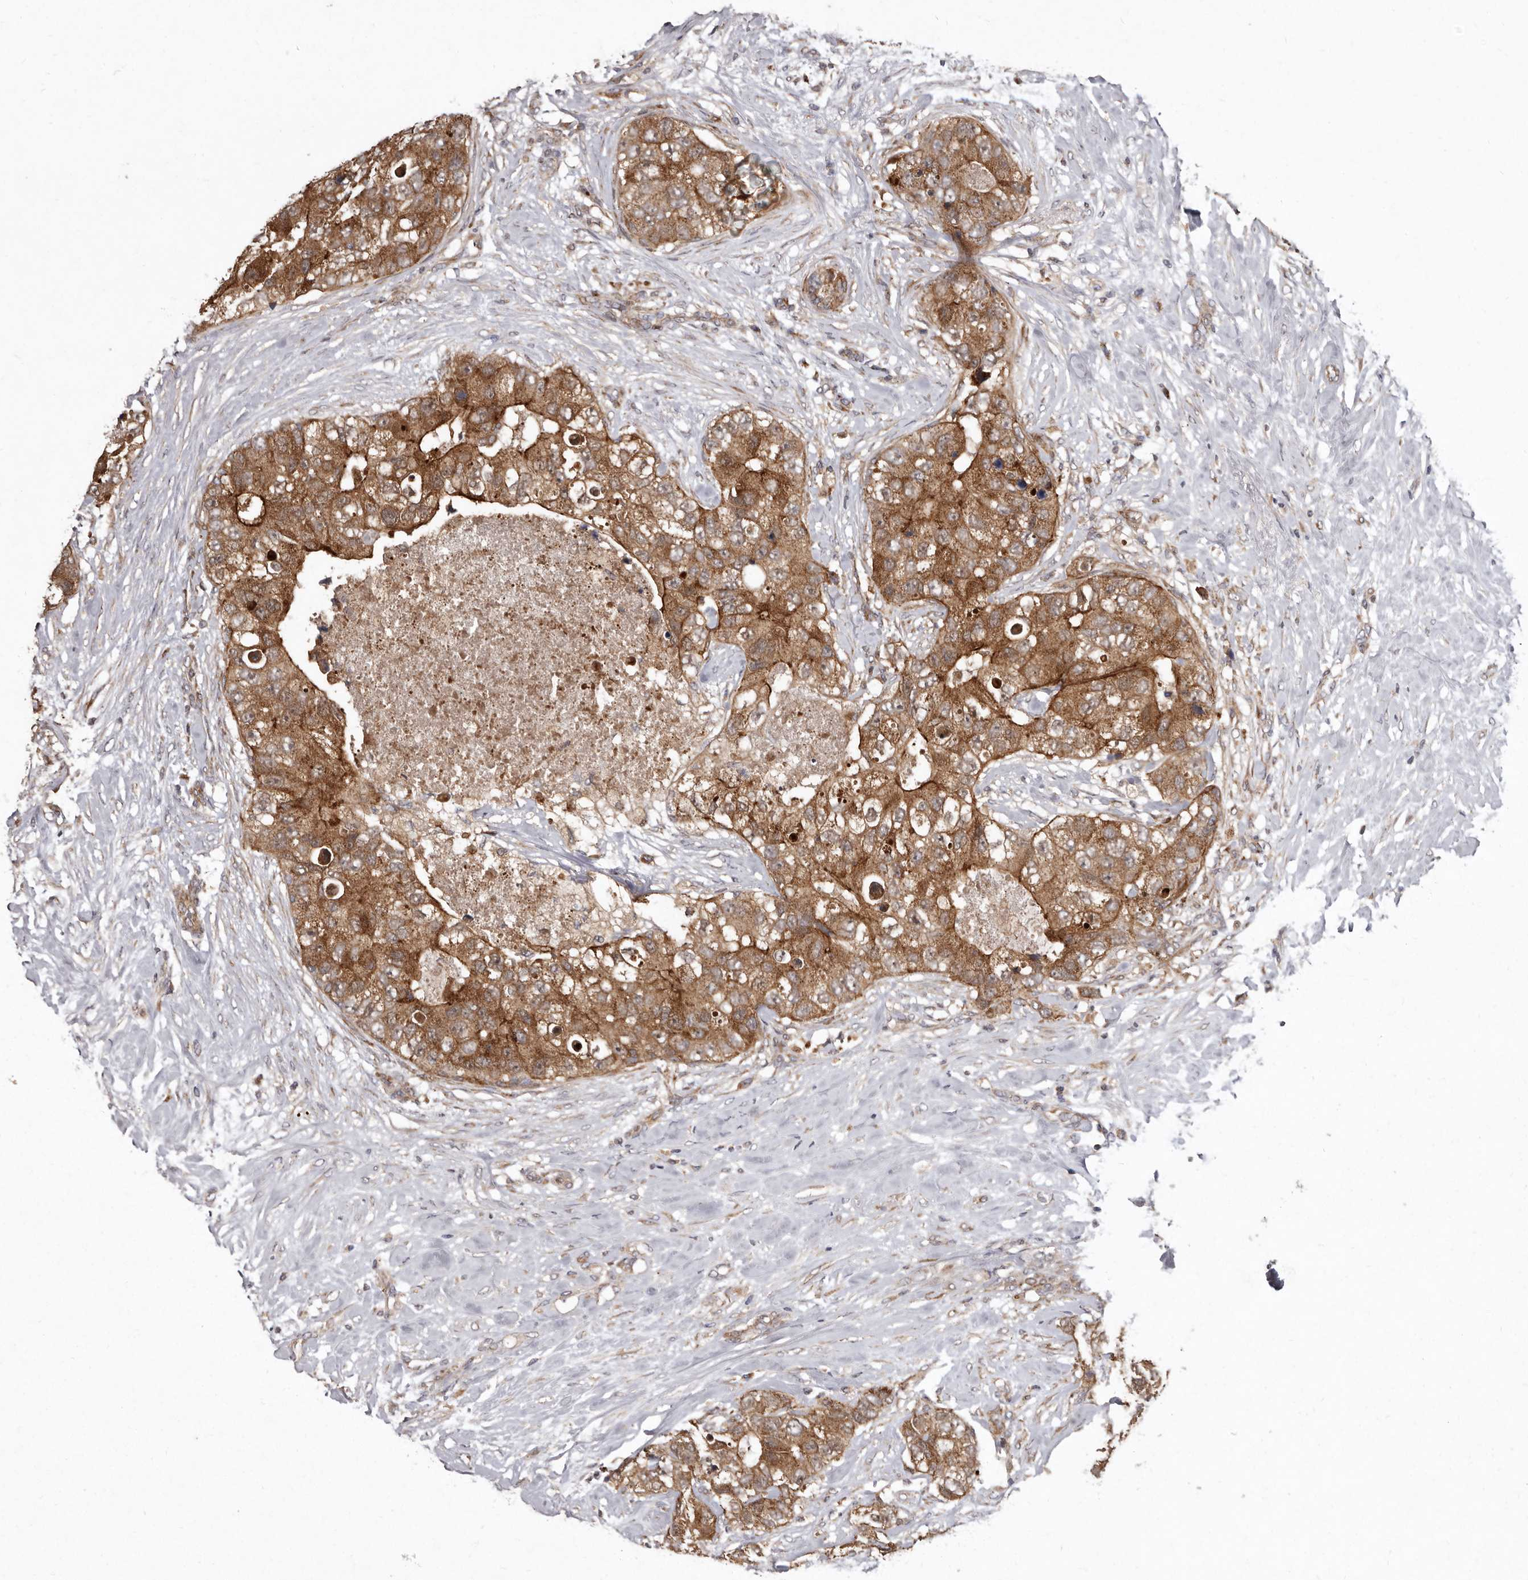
{"staining": {"intensity": "moderate", "quantity": ">75%", "location": "cytoplasmic/membranous"}, "tissue": "breast cancer", "cell_type": "Tumor cells", "image_type": "cancer", "snomed": [{"axis": "morphology", "description": "Duct carcinoma"}, {"axis": "topography", "description": "Breast"}], "caption": "Moderate cytoplasmic/membranous staining for a protein is appreciated in about >75% of tumor cells of infiltrating ductal carcinoma (breast) using immunohistochemistry (IHC).", "gene": "FLAD1", "patient": {"sex": "female", "age": 62}}